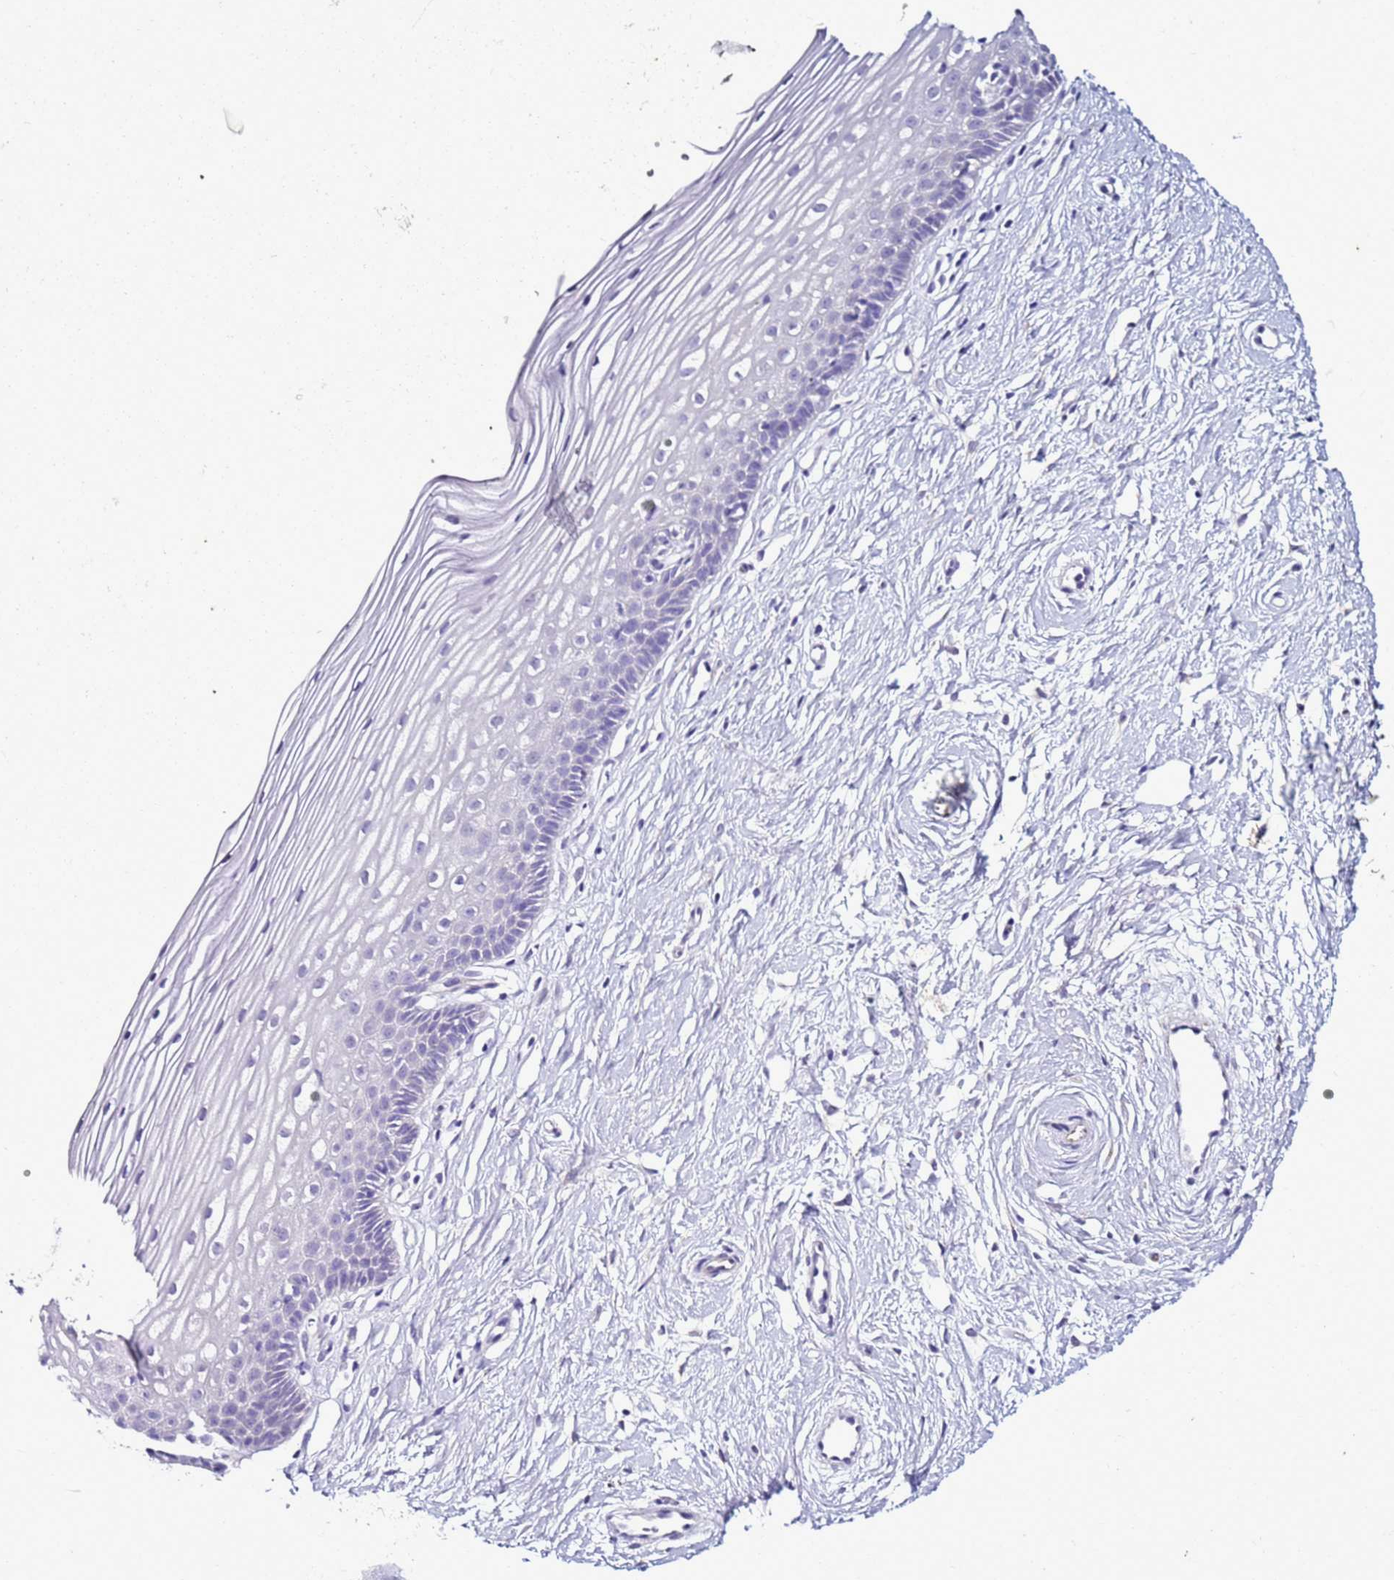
{"staining": {"intensity": "negative", "quantity": "none", "location": "none"}, "tissue": "cervix", "cell_type": "Glandular cells", "image_type": "normal", "snomed": [{"axis": "morphology", "description": "Normal tissue, NOS"}, {"axis": "topography", "description": "Cervix"}], "caption": "Glandular cells show no significant protein expression in normal cervix. (Brightfield microscopy of DAB immunohistochemistry at high magnification).", "gene": "LRRC10B", "patient": {"sex": "female", "age": 40}}